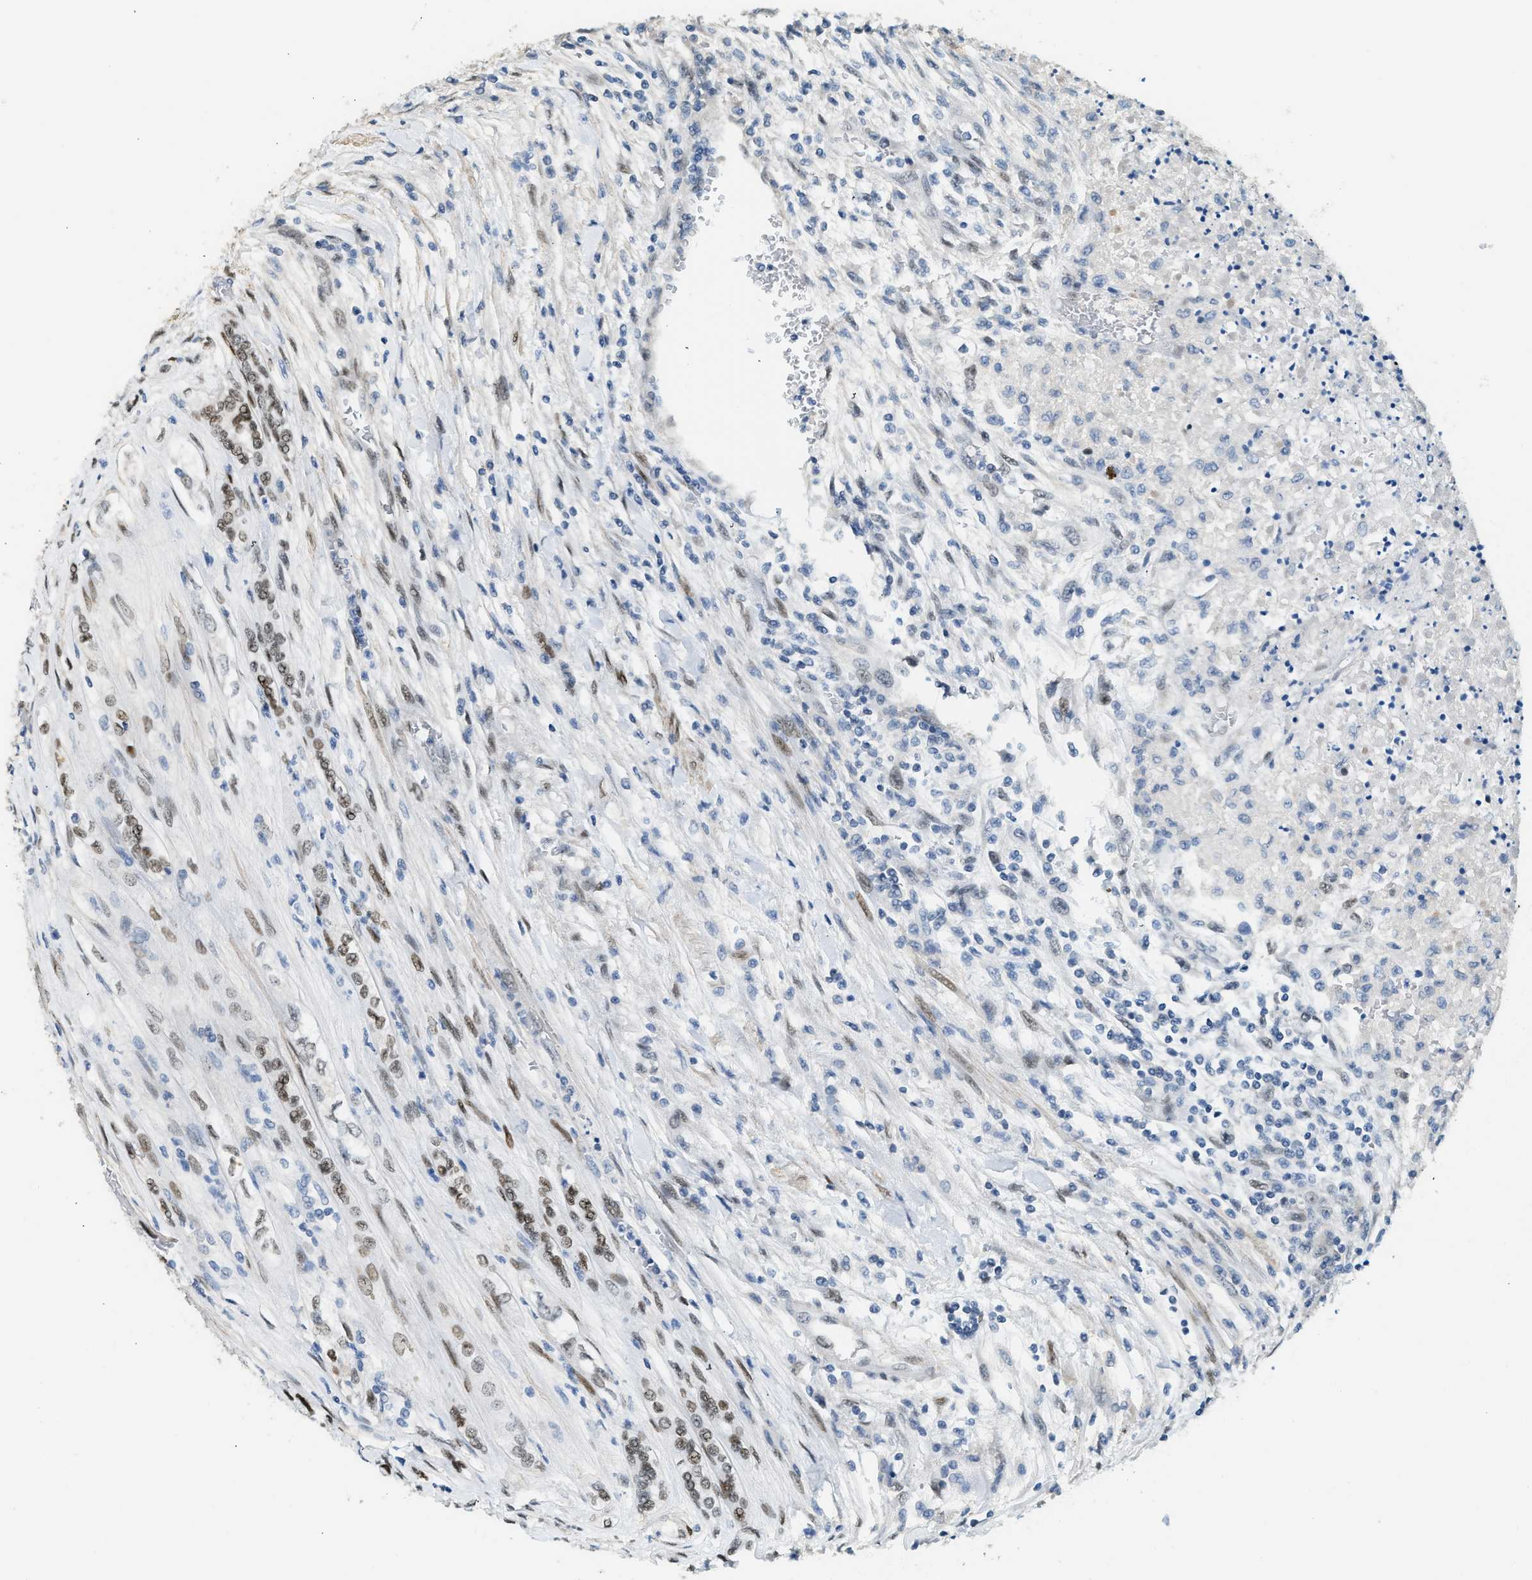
{"staining": {"intensity": "negative", "quantity": "none", "location": "none"}, "tissue": "renal cancer", "cell_type": "Tumor cells", "image_type": "cancer", "snomed": [{"axis": "morphology", "description": "Adenocarcinoma, NOS"}, {"axis": "topography", "description": "Kidney"}], "caption": "Immunohistochemistry of human renal cancer displays no expression in tumor cells.", "gene": "ZBTB20", "patient": {"sex": "female", "age": 54}}